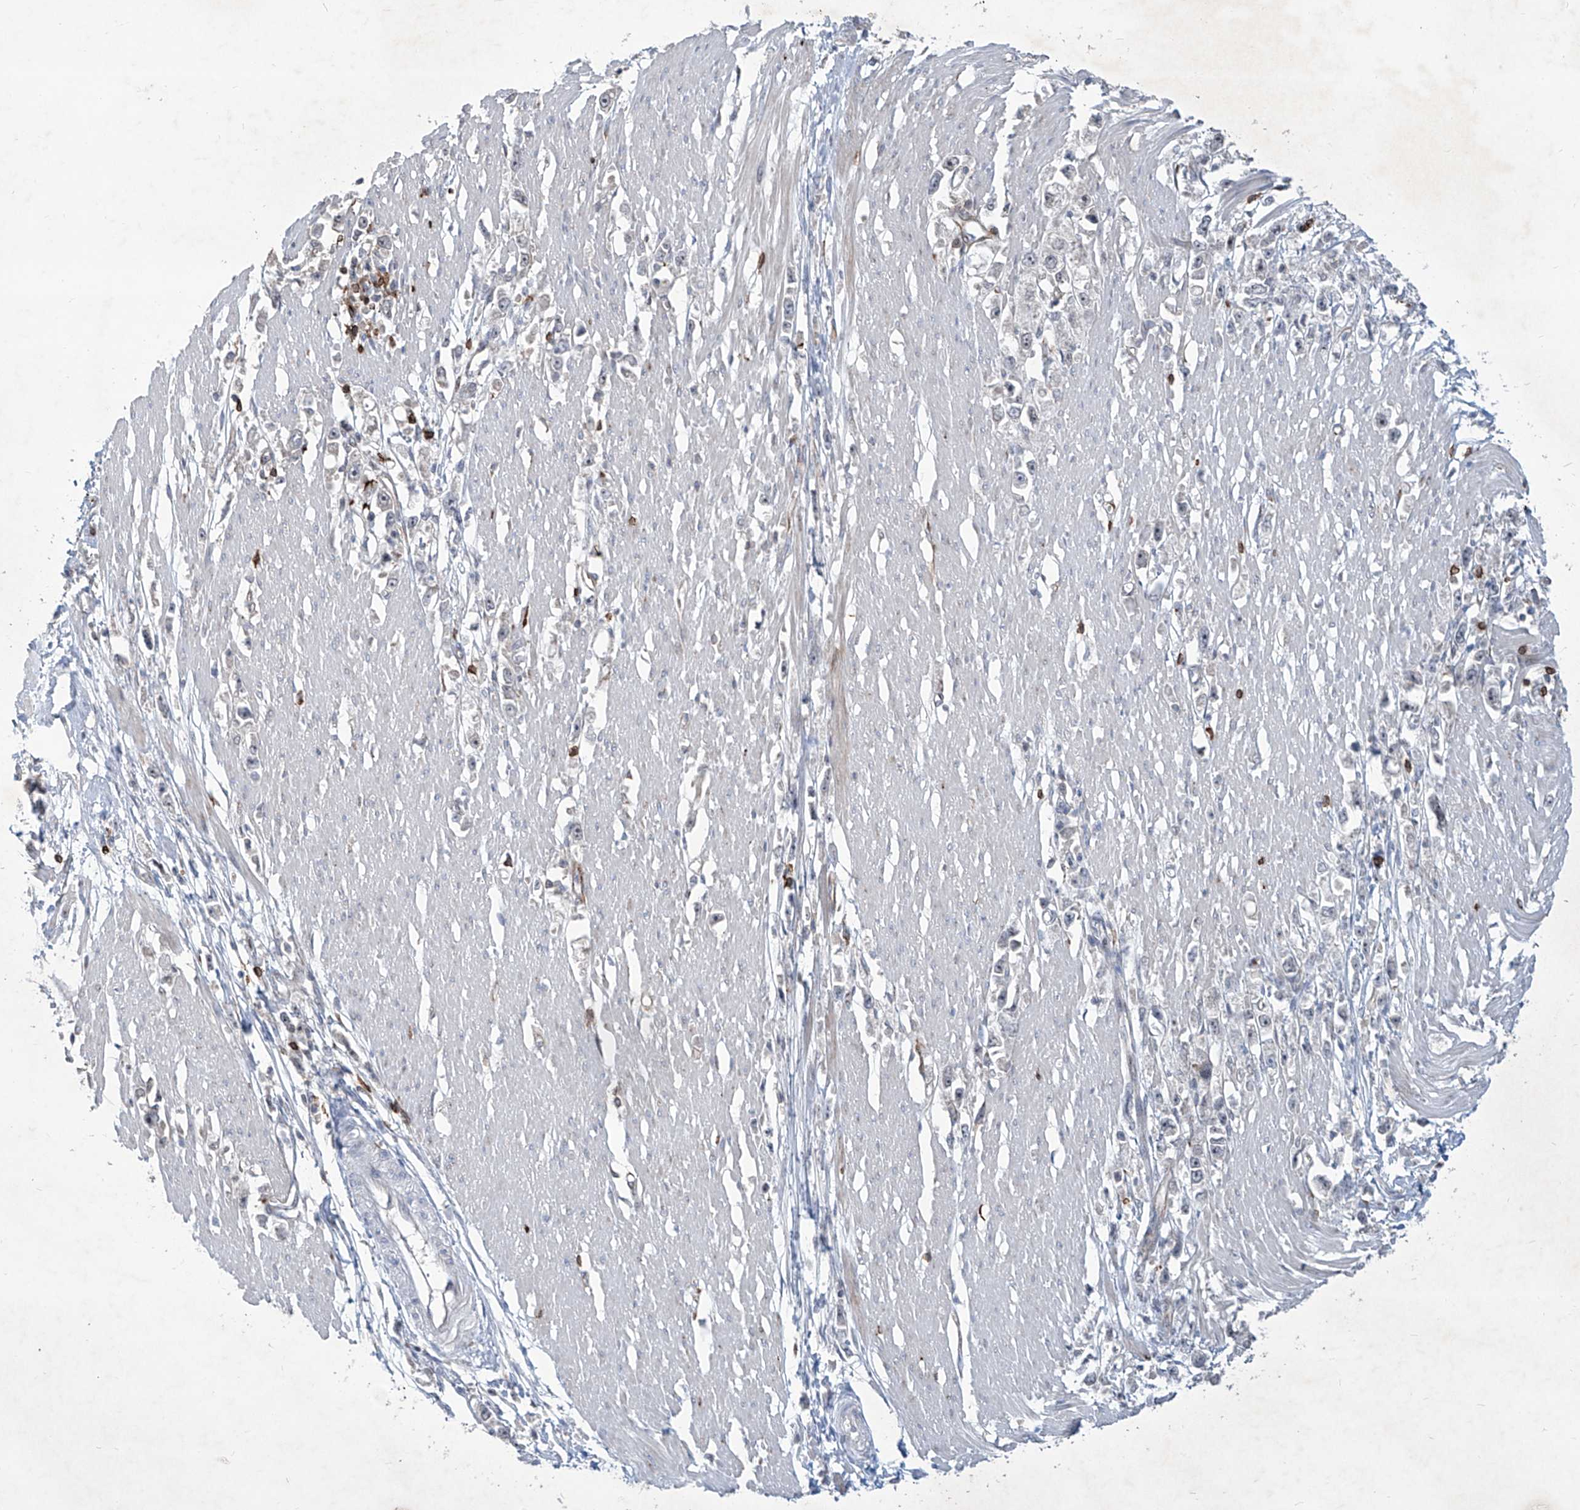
{"staining": {"intensity": "negative", "quantity": "none", "location": "none"}, "tissue": "stomach cancer", "cell_type": "Tumor cells", "image_type": "cancer", "snomed": [{"axis": "morphology", "description": "Adenocarcinoma, NOS"}, {"axis": "topography", "description": "Stomach"}], "caption": "This is an immunohistochemistry (IHC) photomicrograph of stomach cancer. There is no expression in tumor cells.", "gene": "ZBTB48", "patient": {"sex": "female", "age": 59}}